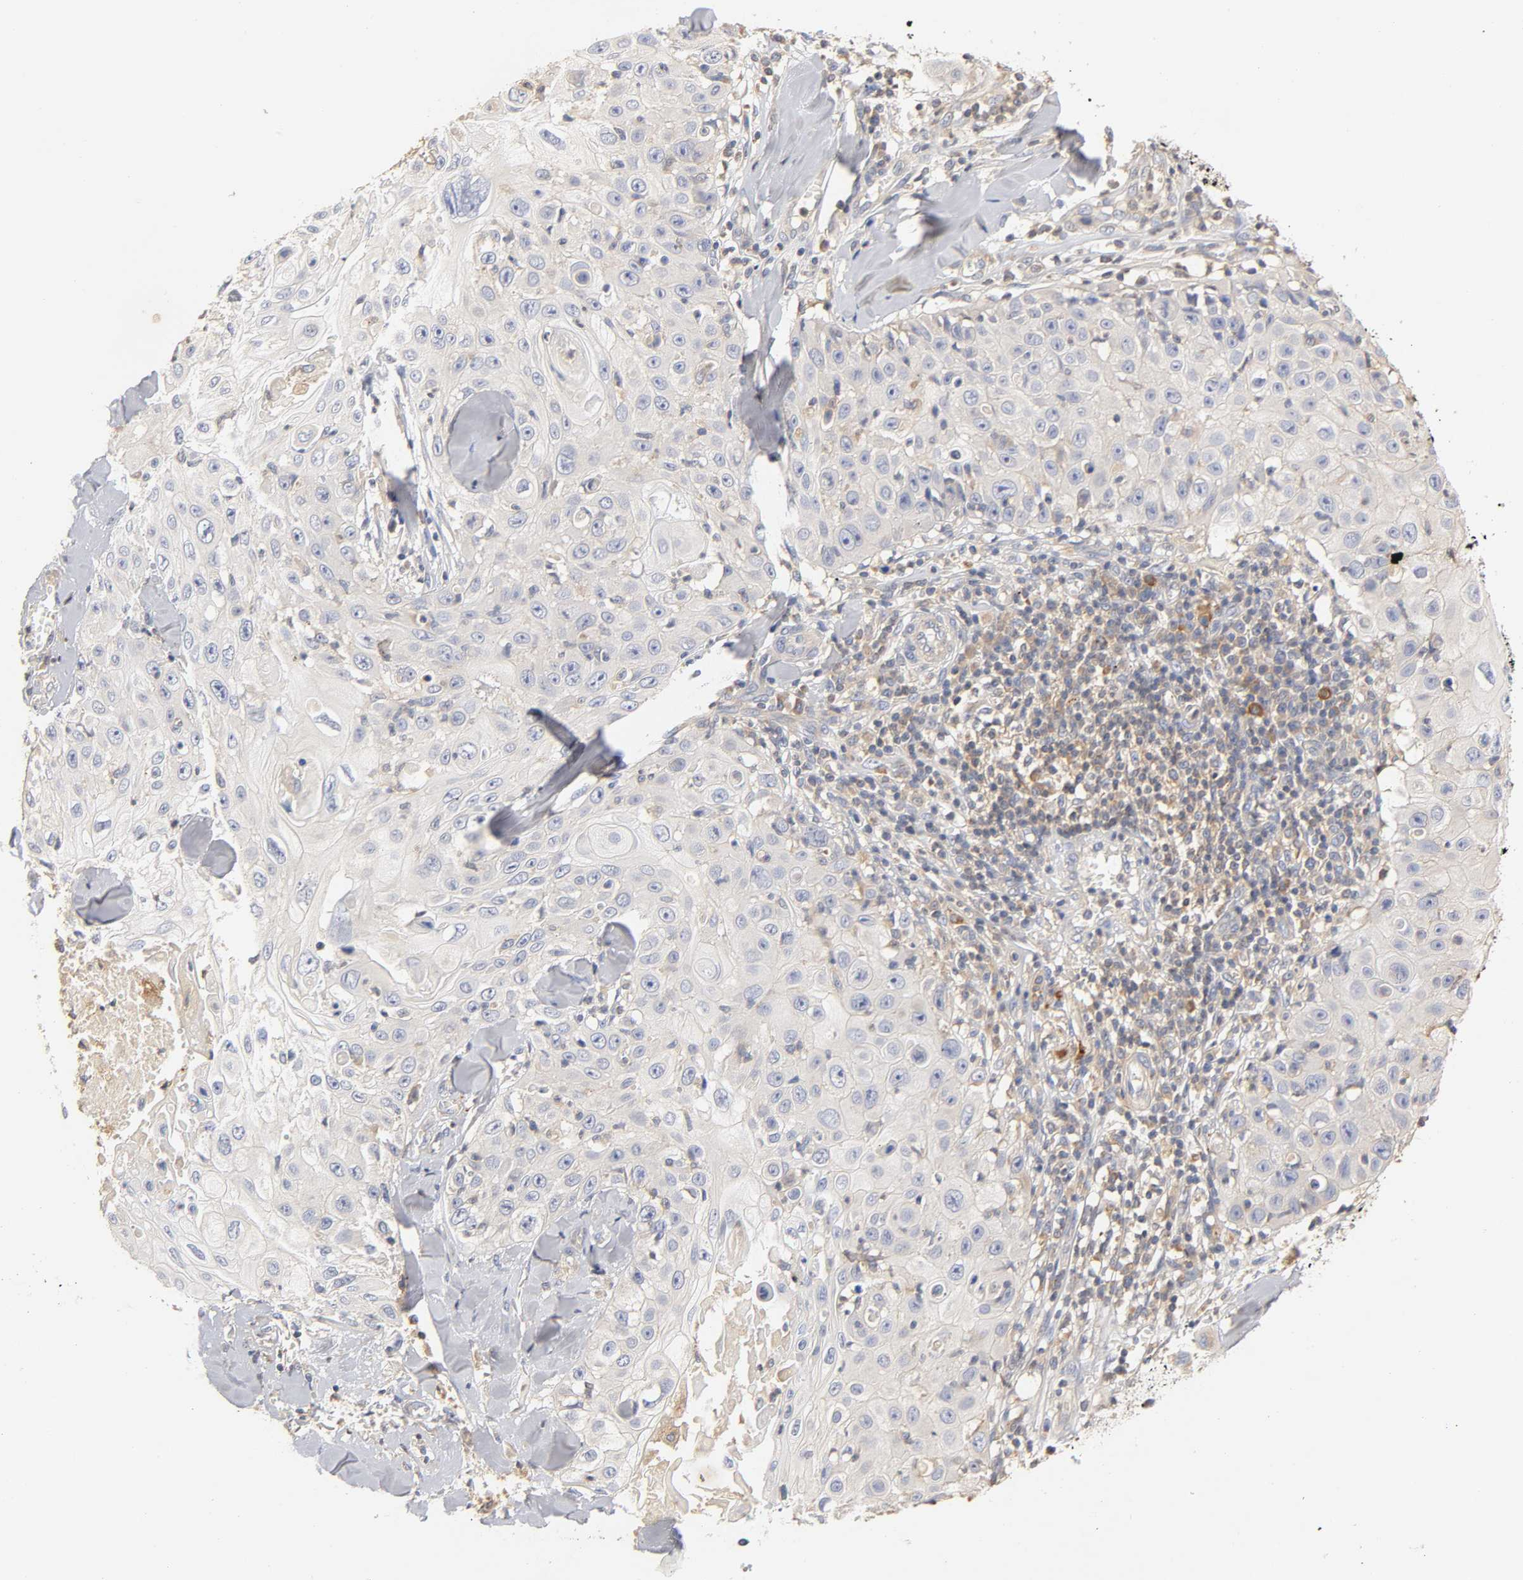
{"staining": {"intensity": "negative", "quantity": "none", "location": "none"}, "tissue": "skin cancer", "cell_type": "Tumor cells", "image_type": "cancer", "snomed": [{"axis": "morphology", "description": "Squamous cell carcinoma, NOS"}, {"axis": "topography", "description": "Skin"}], "caption": "The histopathology image reveals no significant expression in tumor cells of skin squamous cell carcinoma. (DAB IHC, high magnification).", "gene": "RHOA", "patient": {"sex": "male", "age": 86}}